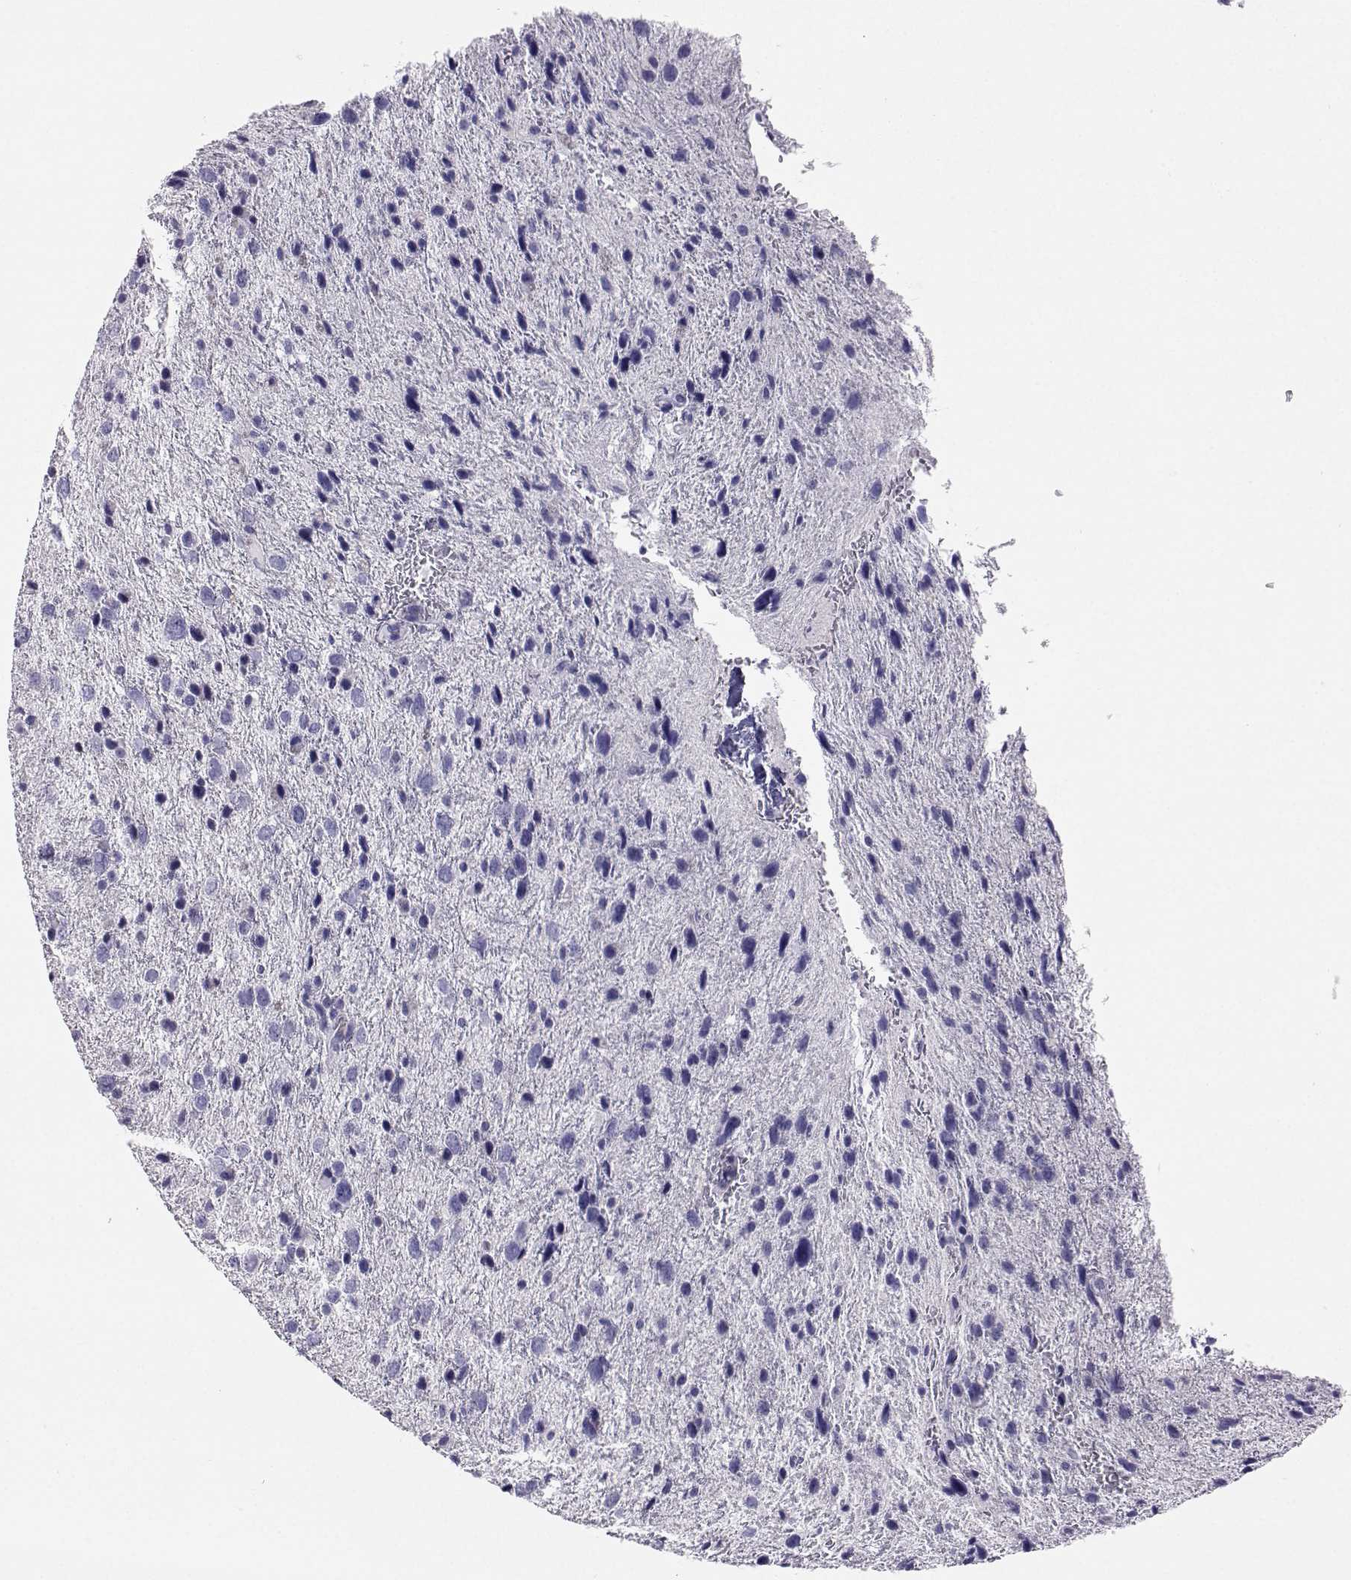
{"staining": {"intensity": "negative", "quantity": "none", "location": "none"}, "tissue": "glioma", "cell_type": "Tumor cells", "image_type": "cancer", "snomed": [{"axis": "morphology", "description": "Glioma, malignant, Low grade"}, {"axis": "topography", "description": "Brain"}], "caption": "Immunohistochemistry (IHC) photomicrograph of human glioma stained for a protein (brown), which shows no expression in tumor cells. (DAB immunohistochemistry visualized using brightfield microscopy, high magnification).", "gene": "PLIN4", "patient": {"sex": "female", "age": 55}}